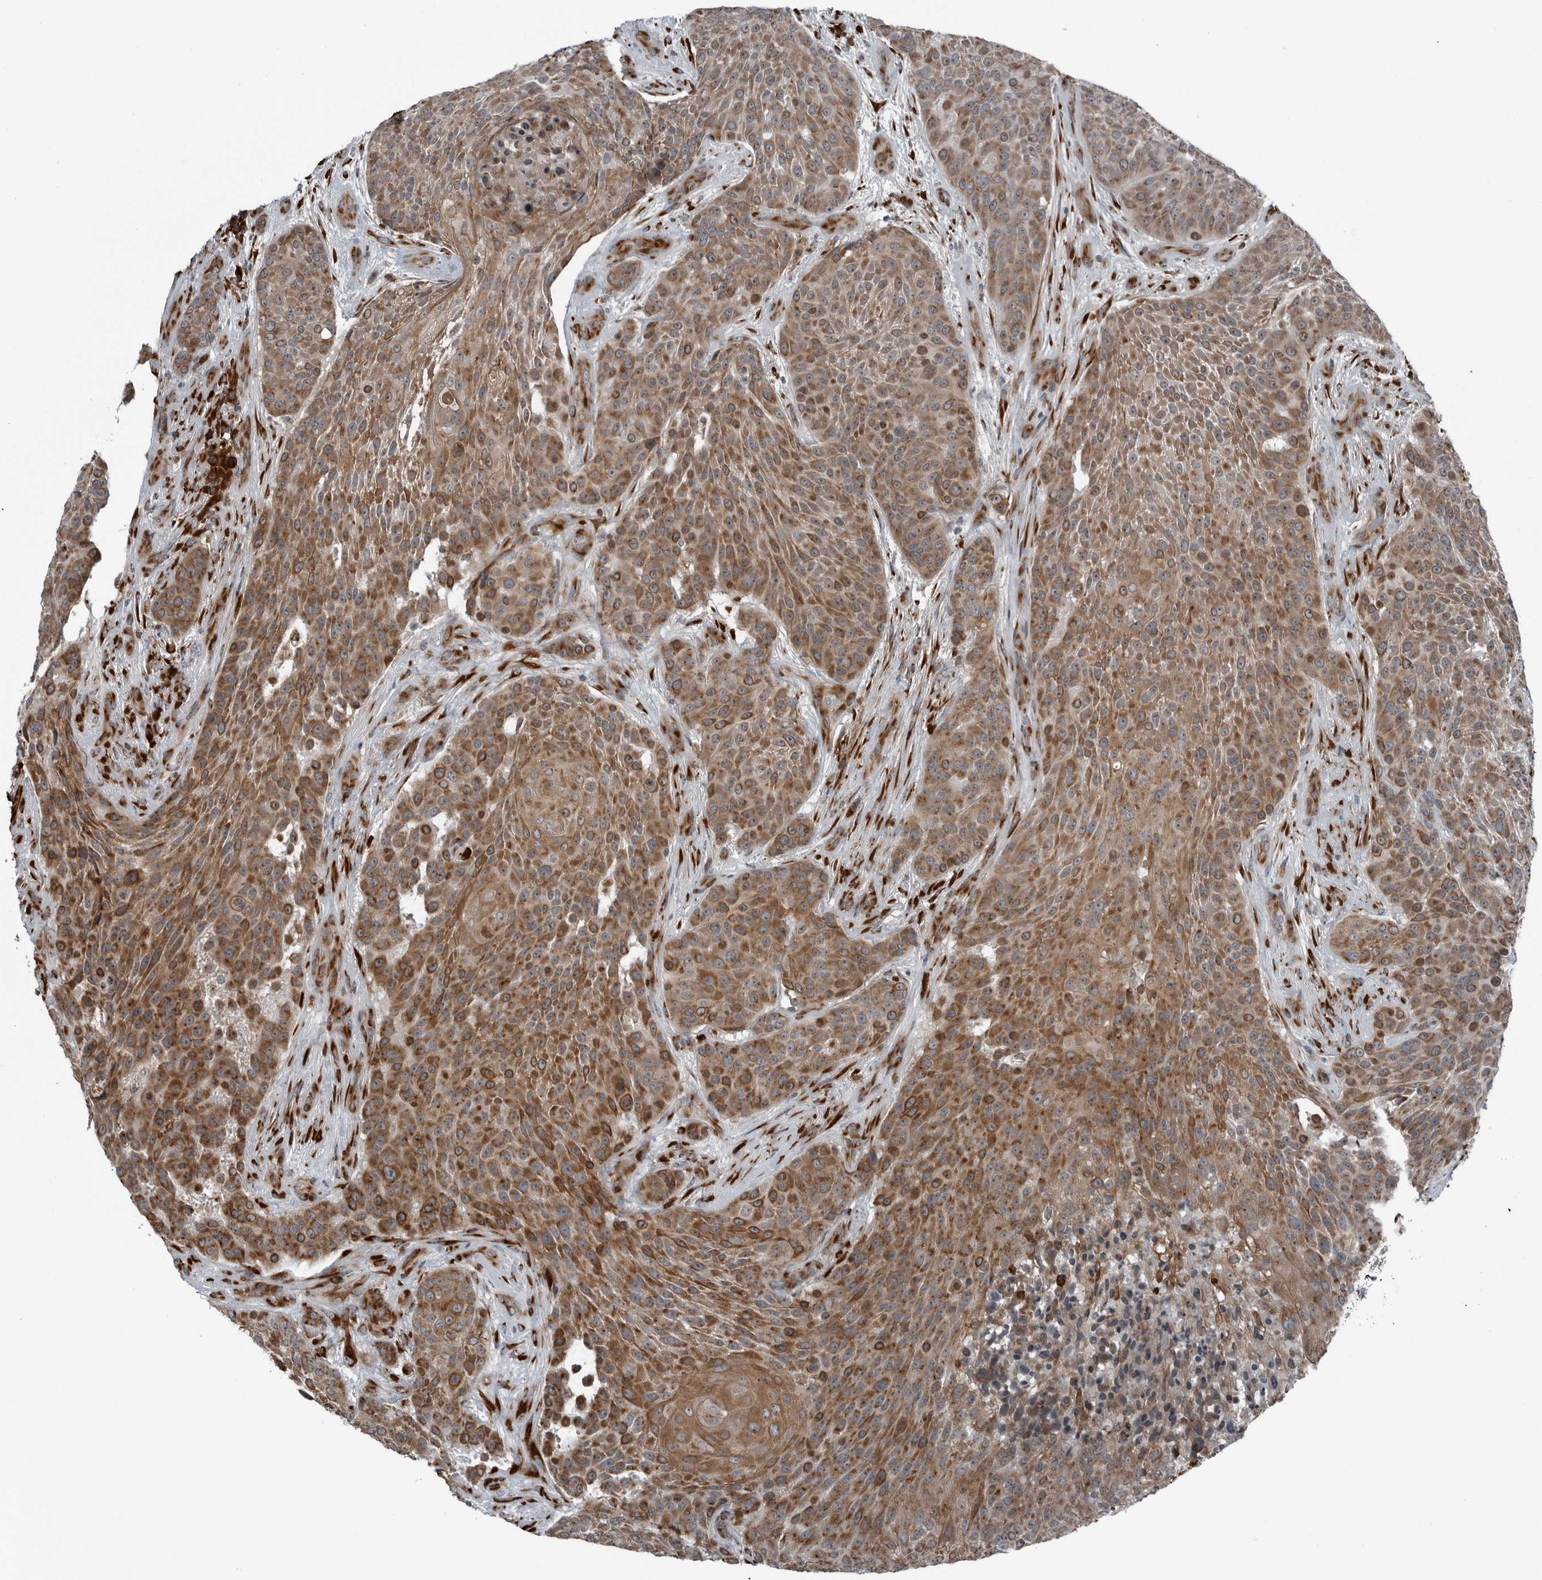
{"staining": {"intensity": "moderate", "quantity": ">75%", "location": "cytoplasmic/membranous"}, "tissue": "urothelial cancer", "cell_type": "Tumor cells", "image_type": "cancer", "snomed": [{"axis": "morphology", "description": "Urothelial carcinoma, High grade"}, {"axis": "topography", "description": "Urinary bladder"}], "caption": "The image shows a brown stain indicating the presence of a protein in the cytoplasmic/membranous of tumor cells in urothelial cancer.", "gene": "CEP85", "patient": {"sex": "female", "age": 63}}